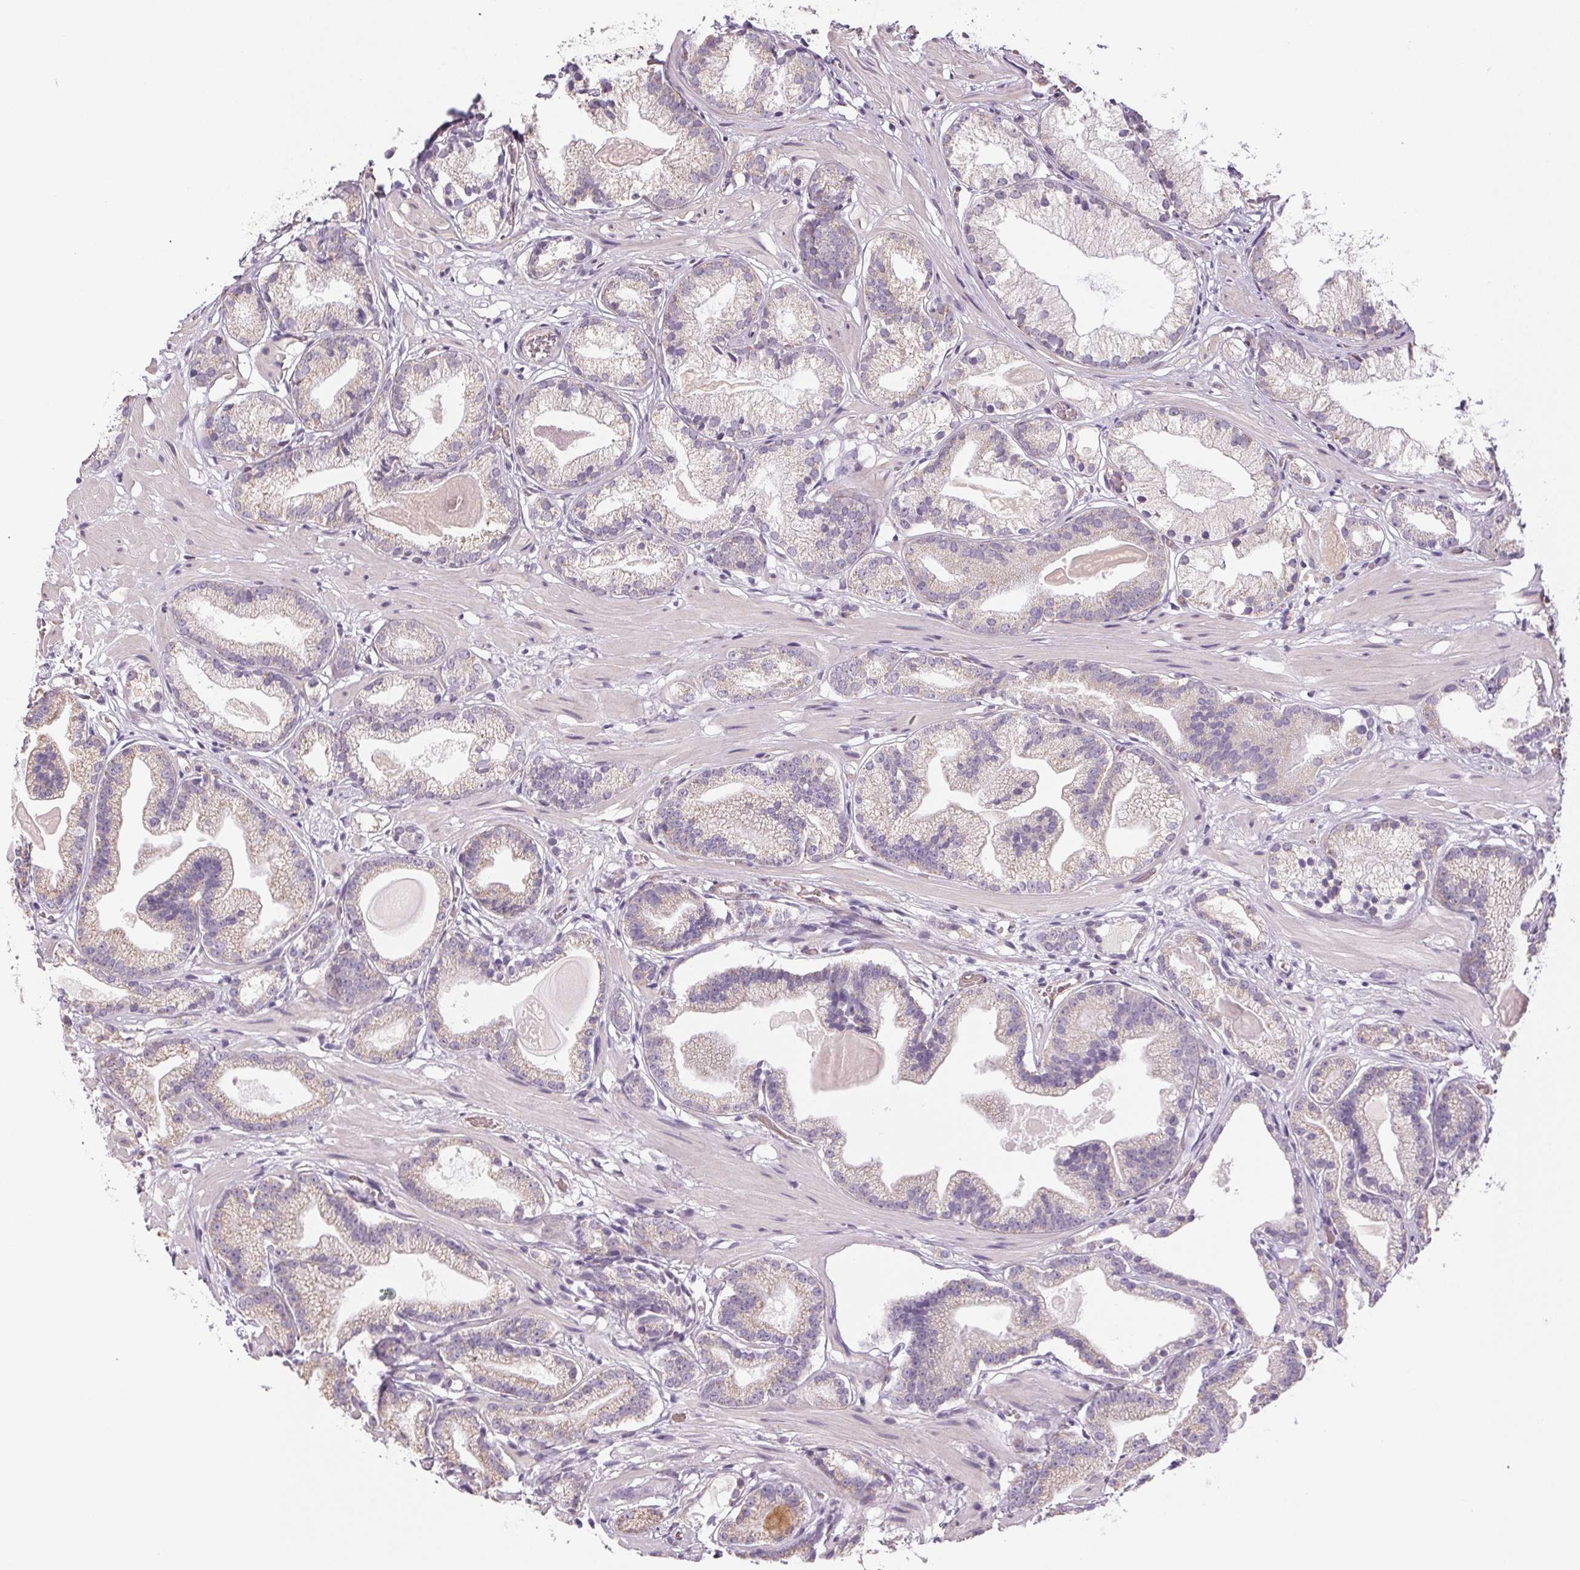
{"staining": {"intensity": "weak", "quantity": "<25%", "location": "cytoplasmic/membranous"}, "tissue": "prostate cancer", "cell_type": "Tumor cells", "image_type": "cancer", "snomed": [{"axis": "morphology", "description": "Adenocarcinoma, Low grade"}, {"axis": "topography", "description": "Prostate"}], "caption": "A histopathology image of adenocarcinoma (low-grade) (prostate) stained for a protein shows no brown staining in tumor cells.", "gene": "SMYD1", "patient": {"sex": "male", "age": 57}}